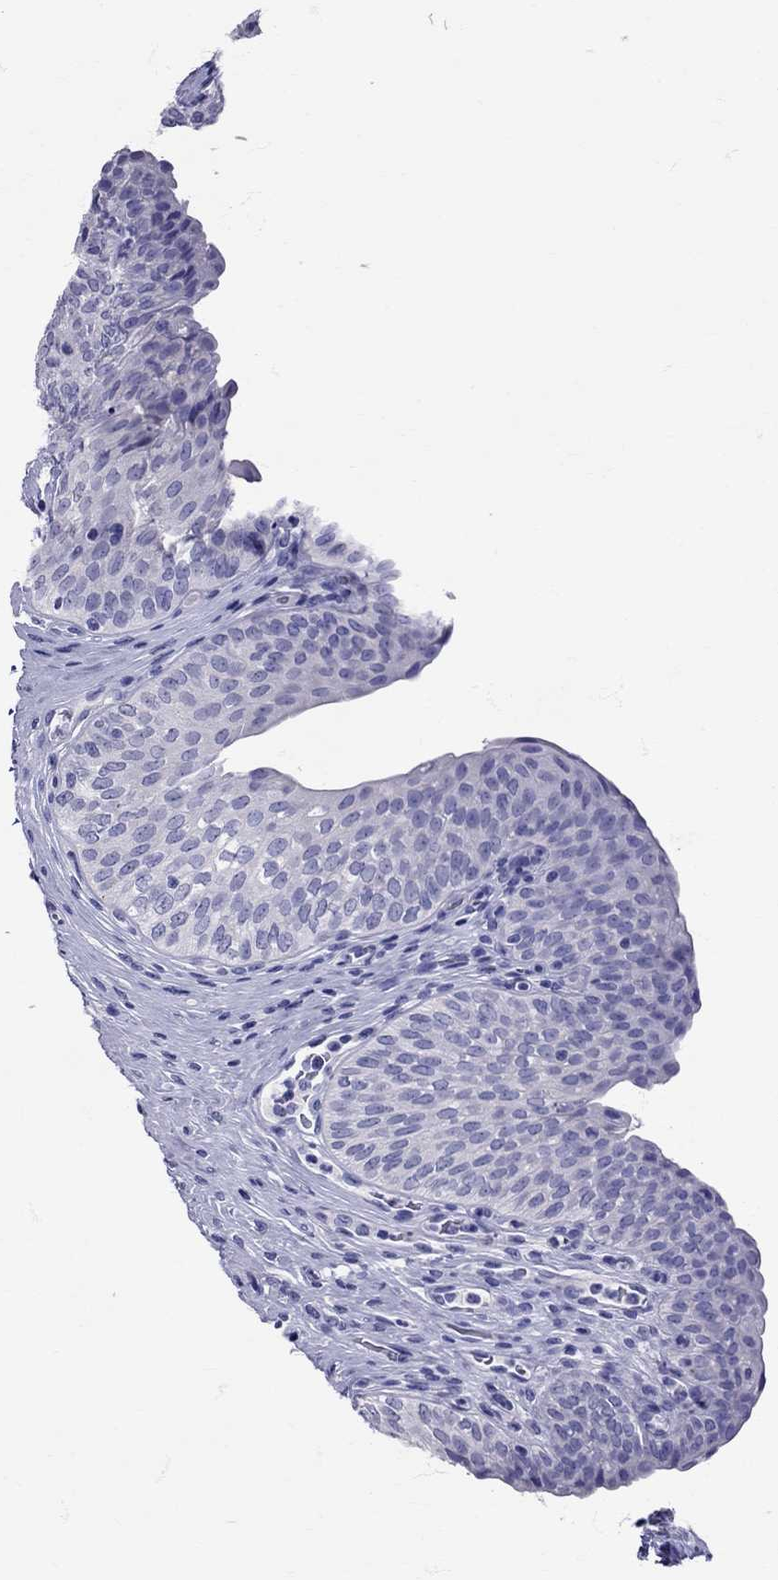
{"staining": {"intensity": "negative", "quantity": "none", "location": "none"}, "tissue": "urinary bladder", "cell_type": "Urothelial cells", "image_type": "normal", "snomed": [{"axis": "morphology", "description": "Normal tissue, NOS"}, {"axis": "topography", "description": "Urinary bladder"}], "caption": "Immunohistochemical staining of benign urinary bladder demonstrates no significant positivity in urothelial cells.", "gene": "AVP", "patient": {"sex": "male", "age": 66}}